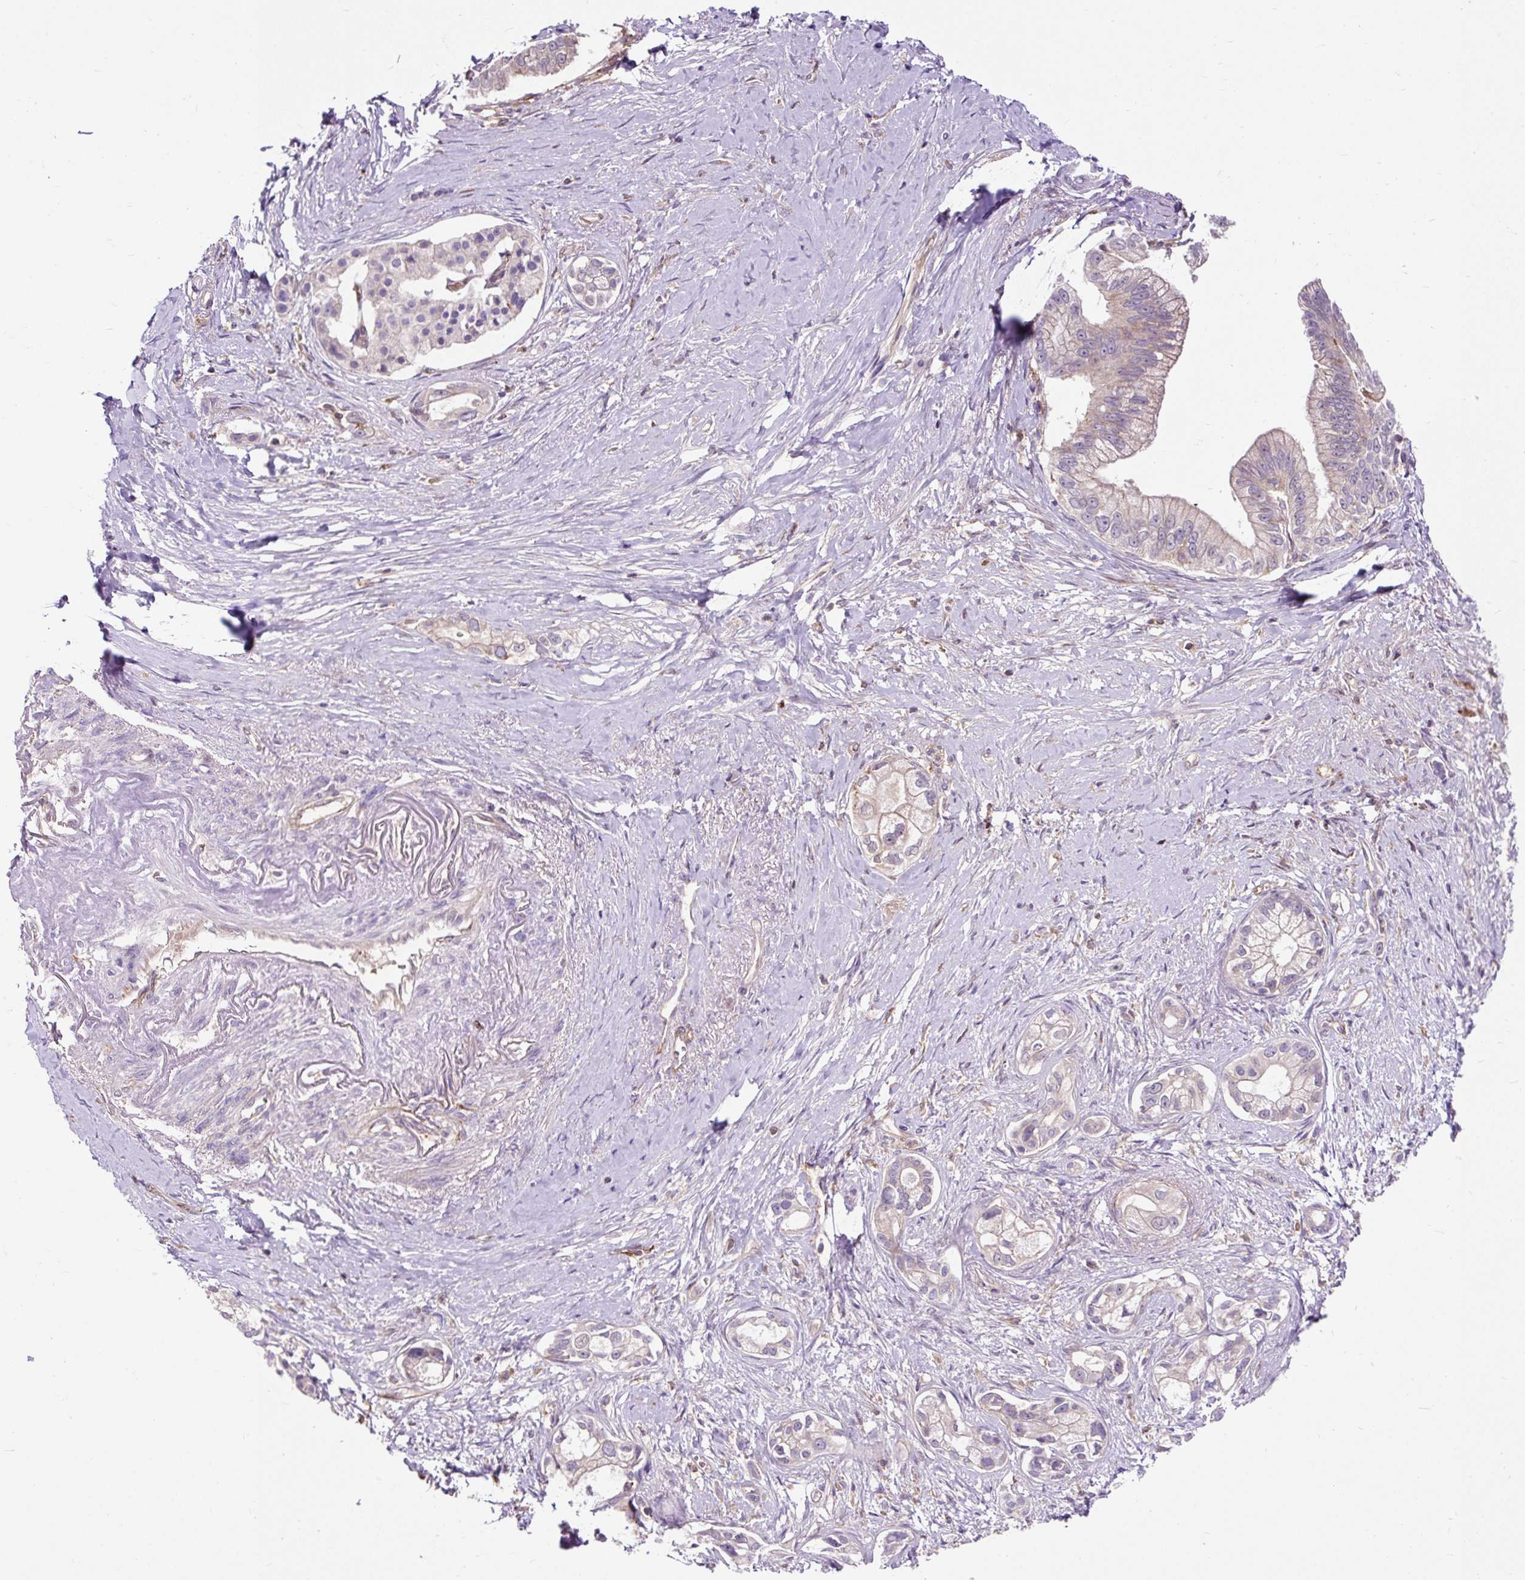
{"staining": {"intensity": "negative", "quantity": "none", "location": "none"}, "tissue": "pancreatic cancer", "cell_type": "Tumor cells", "image_type": "cancer", "snomed": [{"axis": "morphology", "description": "Adenocarcinoma, NOS"}, {"axis": "topography", "description": "Pancreas"}], "caption": "This is an IHC photomicrograph of human adenocarcinoma (pancreatic). There is no positivity in tumor cells.", "gene": "PCDHGB3", "patient": {"sex": "male", "age": 70}}